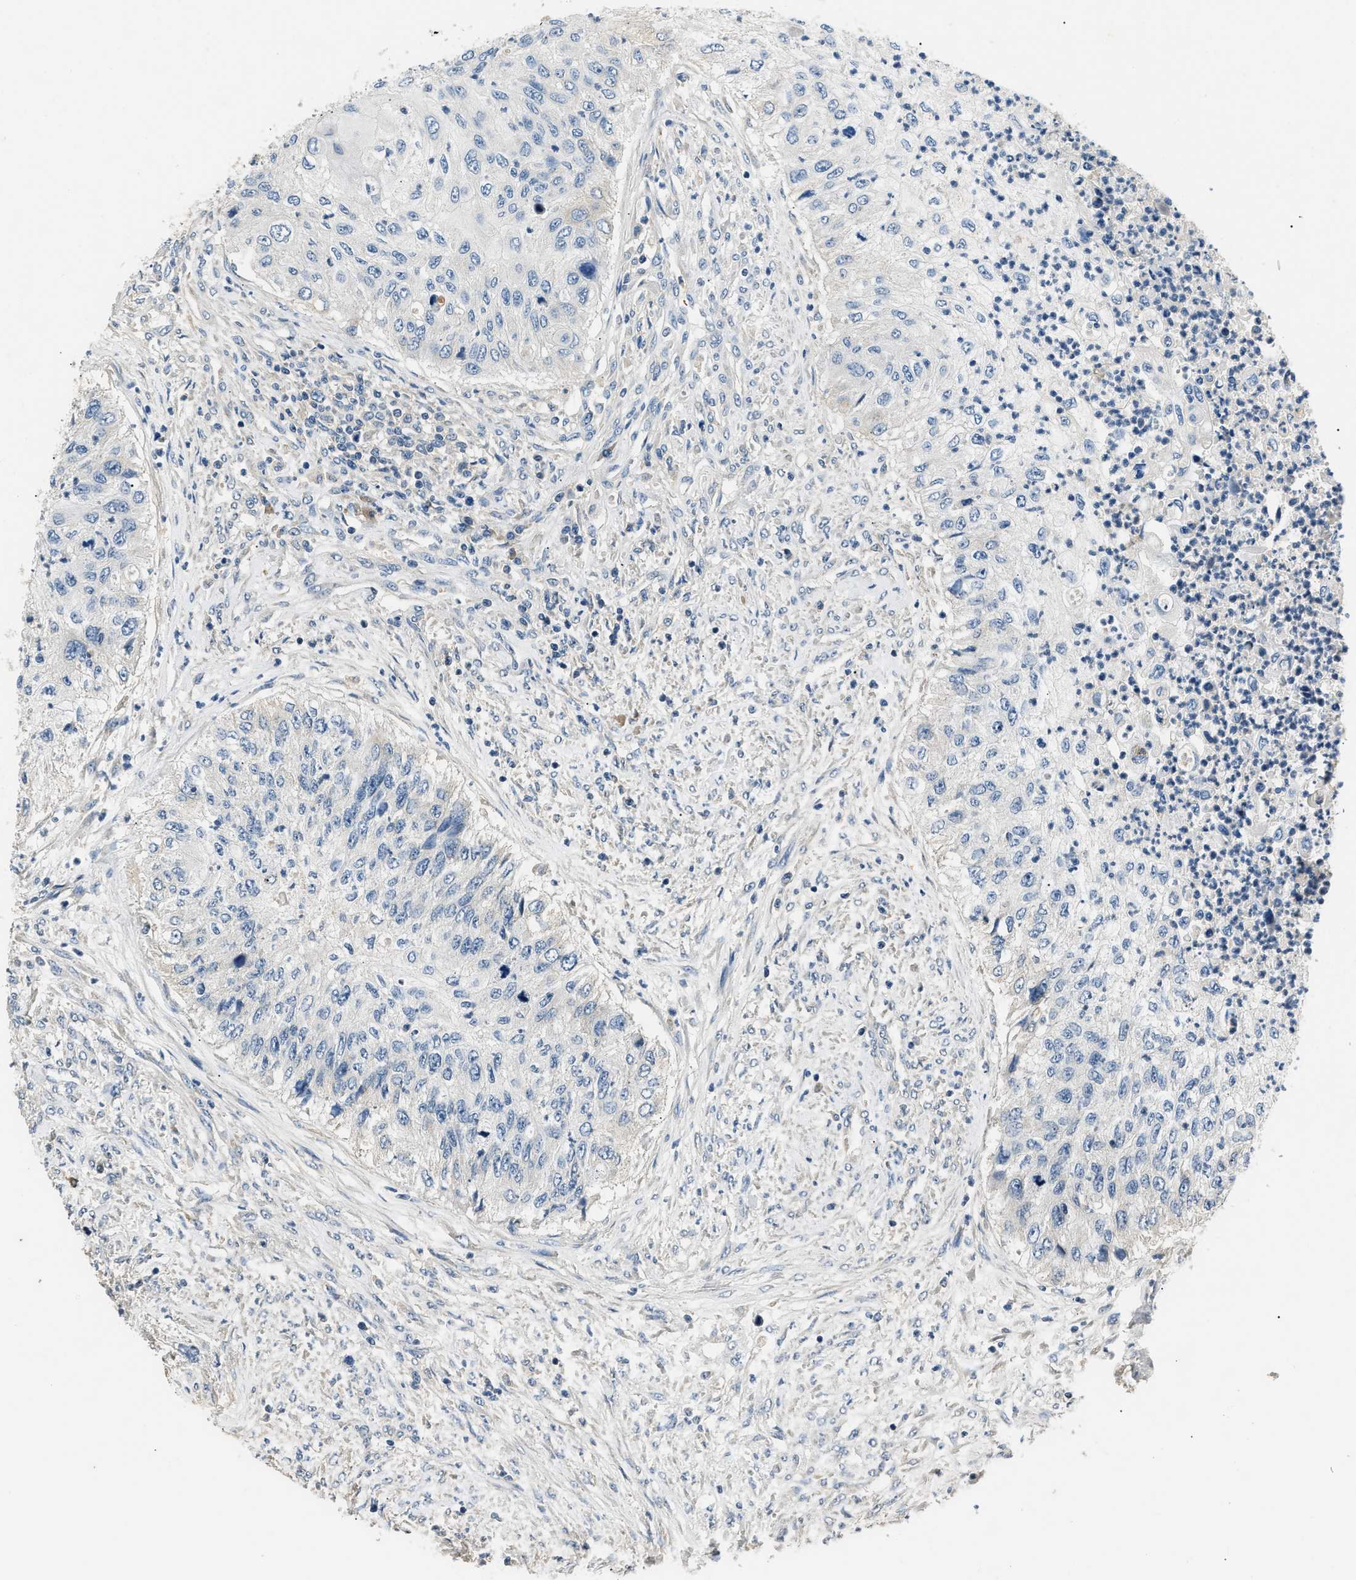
{"staining": {"intensity": "negative", "quantity": "none", "location": "none"}, "tissue": "urothelial cancer", "cell_type": "Tumor cells", "image_type": "cancer", "snomed": [{"axis": "morphology", "description": "Urothelial carcinoma, High grade"}, {"axis": "topography", "description": "Urinary bladder"}], "caption": "An immunohistochemistry micrograph of urothelial carcinoma (high-grade) is shown. There is no staining in tumor cells of urothelial carcinoma (high-grade).", "gene": "INHA", "patient": {"sex": "female", "age": 60}}